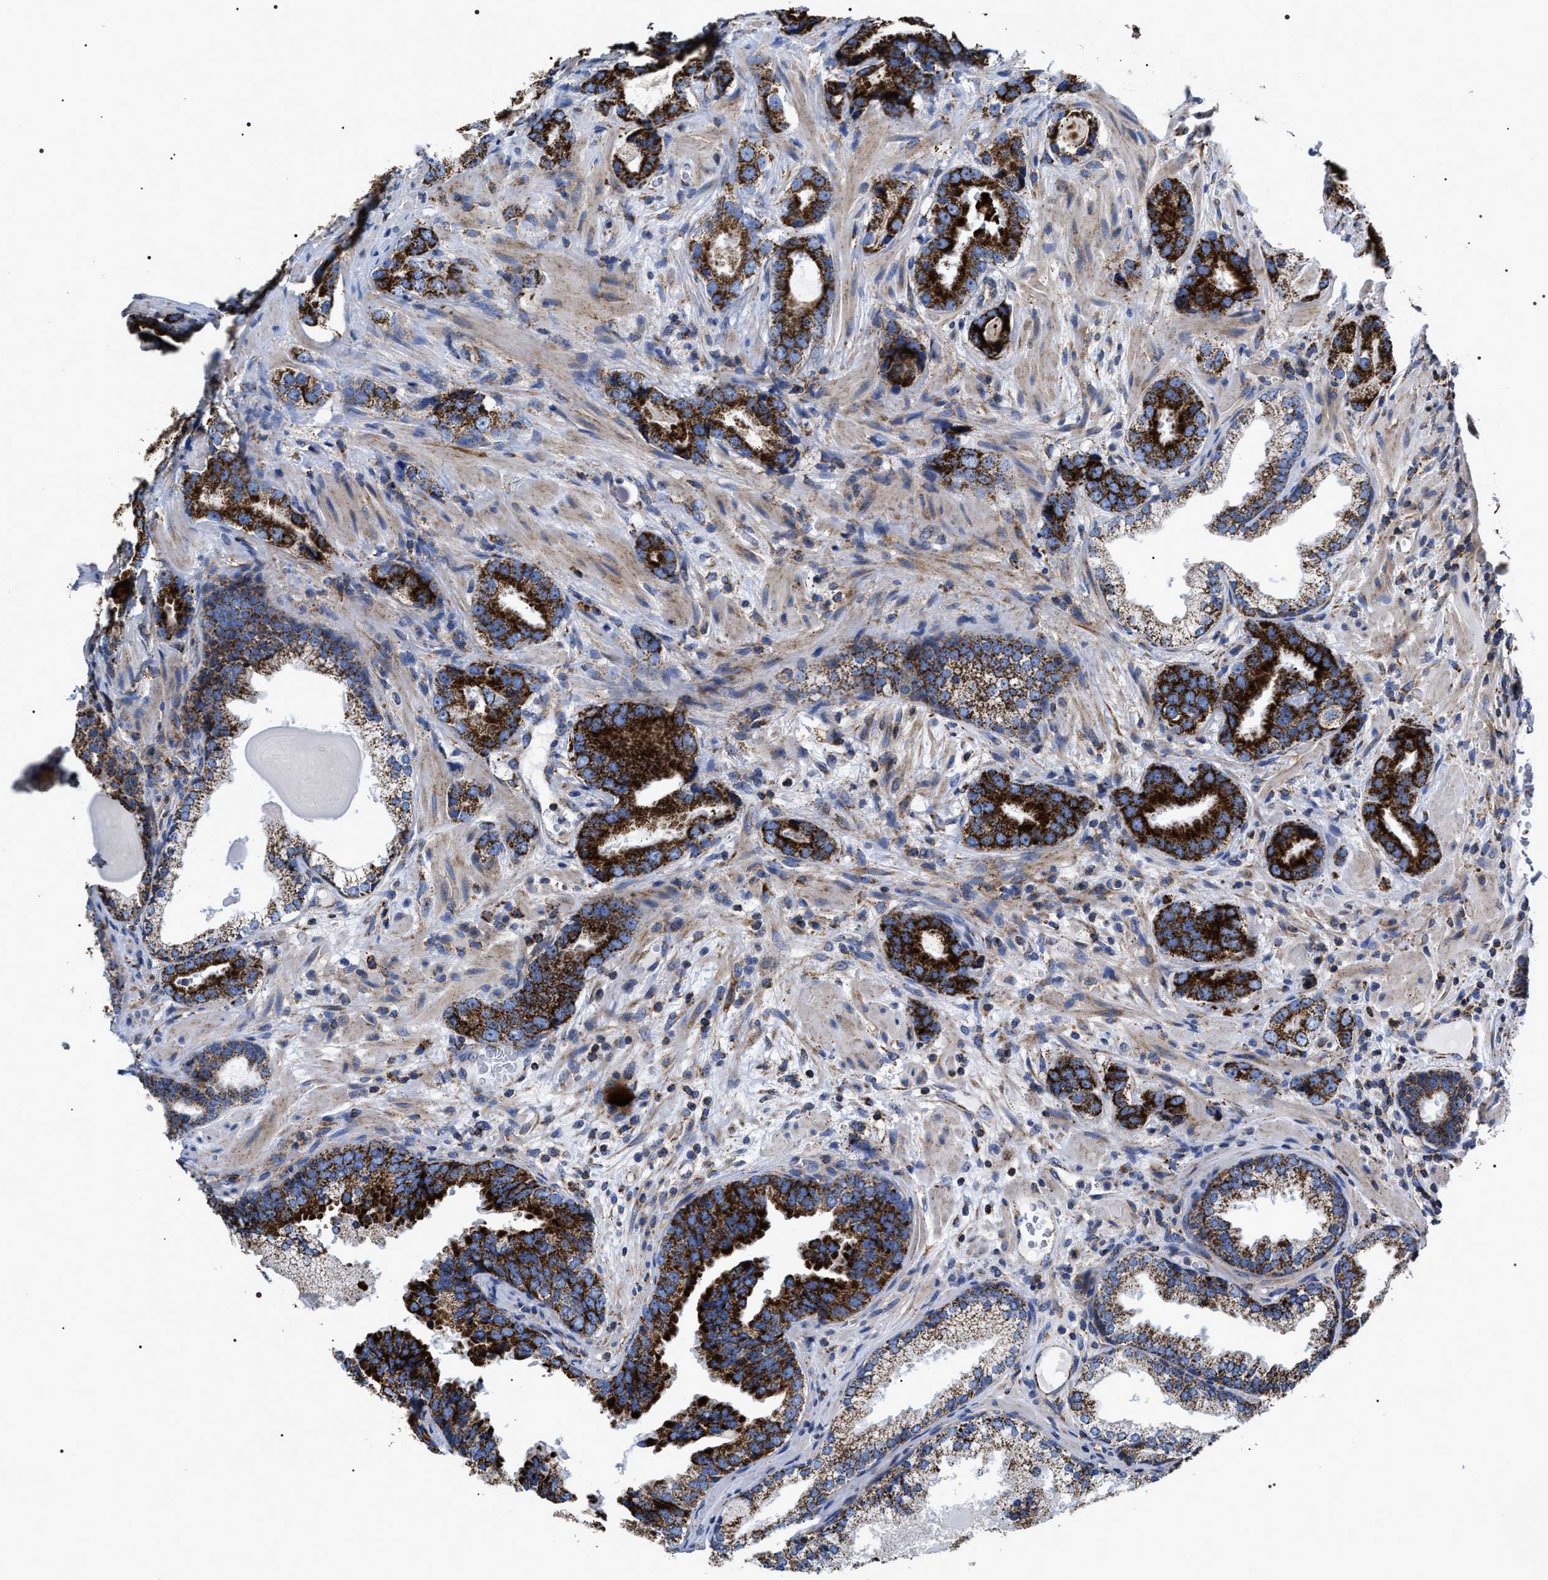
{"staining": {"intensity": "strong", "quantity": ">75%", "location": "cytoplasmic/membranous"}, "tissue": "prostate cancer", "cell_type": "Tumor cells", "image_type": "cancer", "snomed": [{"axis": "morphology", "description": "Adenocarcinoma, High grade"}, {"axis": "topography", "description": "Prostate"}], "caption": "Prostate cancer (adenocarcinoma (high-grade)) stained for a protein displays strong cytoplasmic/membranous positivity in tumor cells. (DAB IHC with brightfield microscopy, high magnification).", "gene": "COG5", "patient": {"sex": "male", "age": 63}}